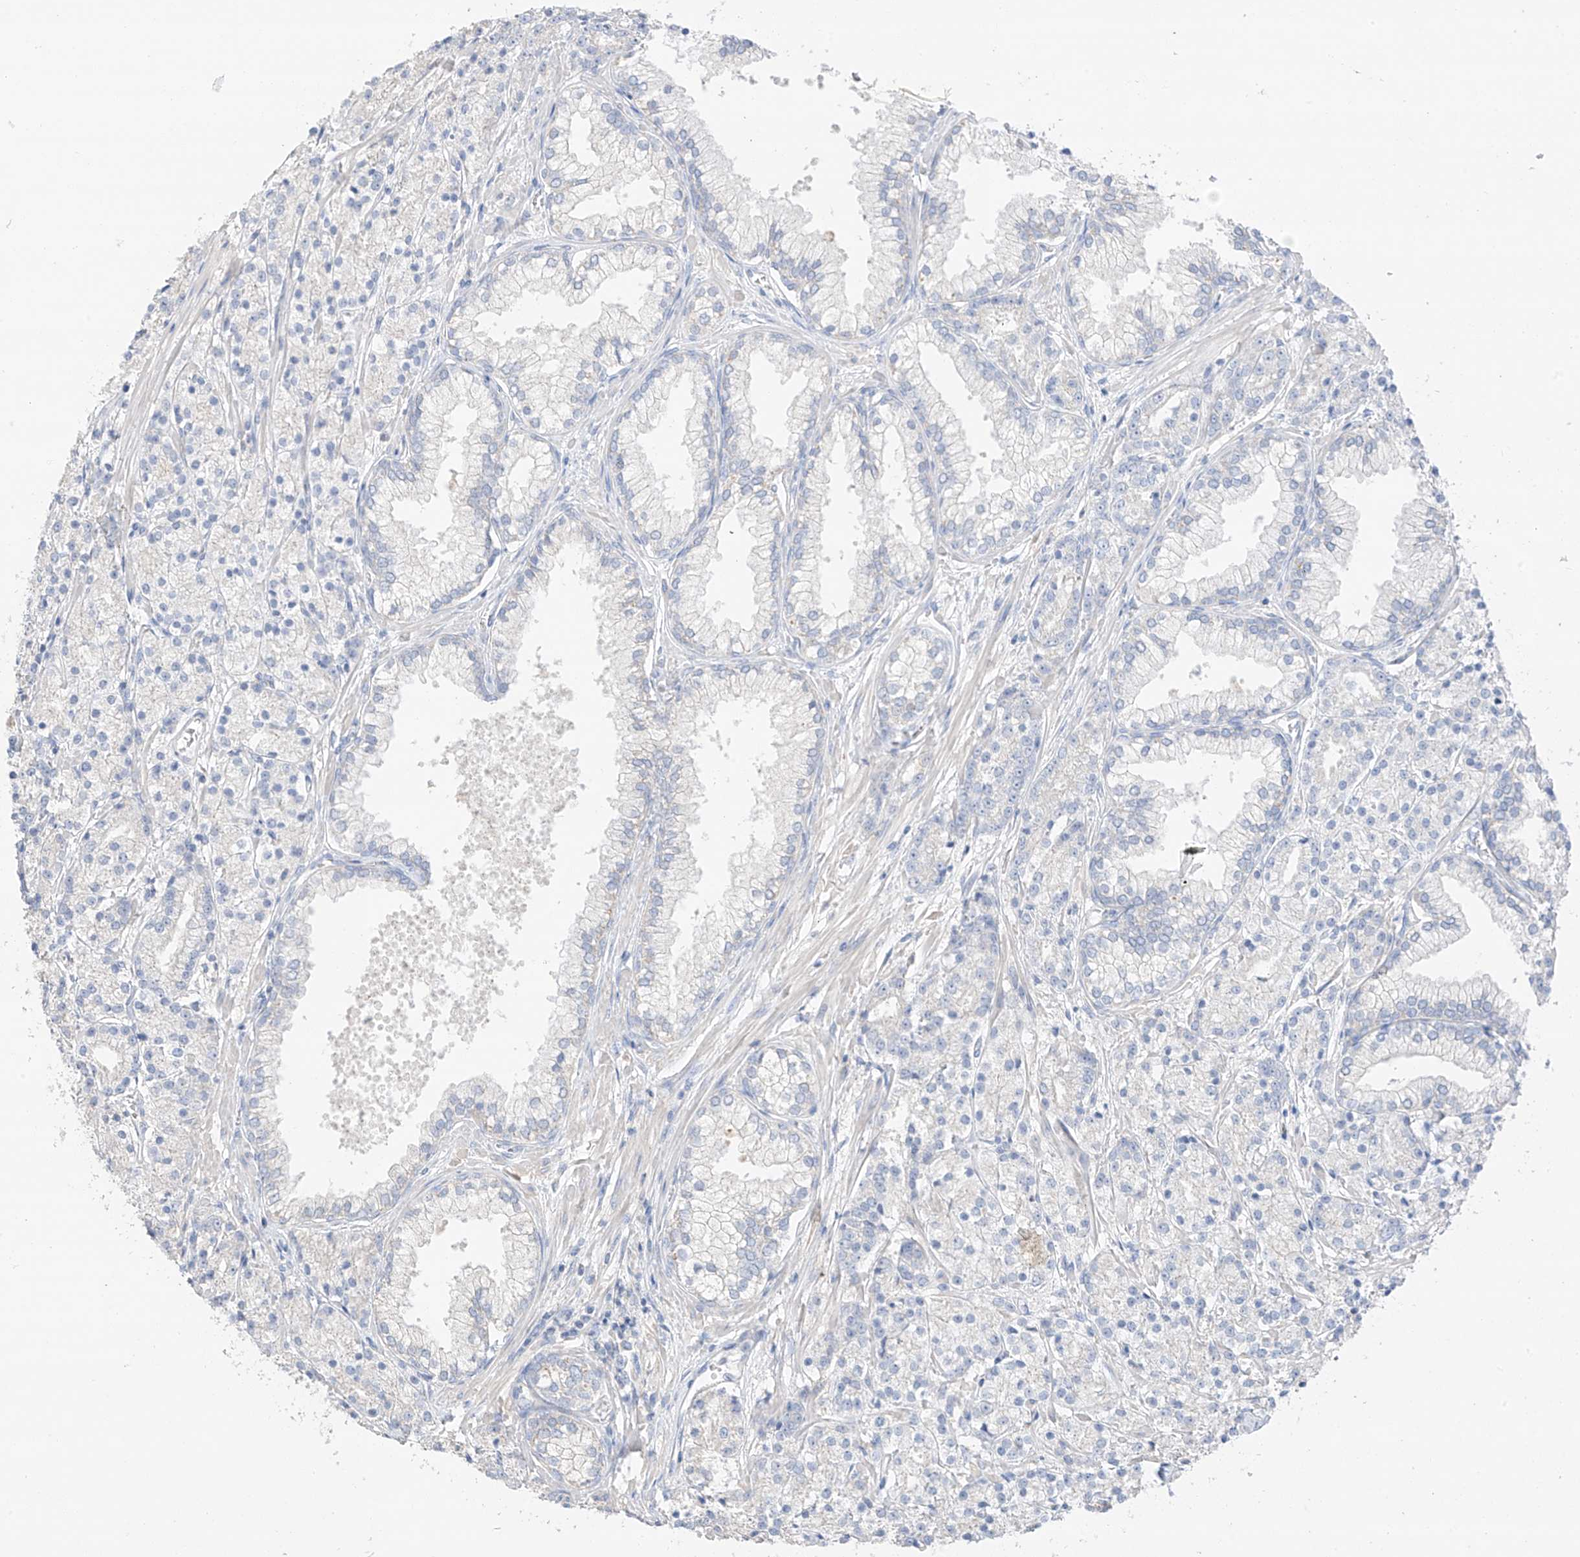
{"staining": {"intensity": "negative", "quantity": "none", "location": "none"}, "tissue": "prostate cancer", "cell_type": "Tumor cells", "image_type": "cancer", "snomed": [{"axis": "morphology", "description": "Adenocarcinoma, High grade"}, {"axis": "topography", "description": "Prostate"}], "caption": "The immunohistochemistry micrograph has no significant positivity in tumor cells of high-grade adenocarcinoma (prostate) tissue.", "gene": "CAPN13", "patient": {"sex": "male", "age": 69}}